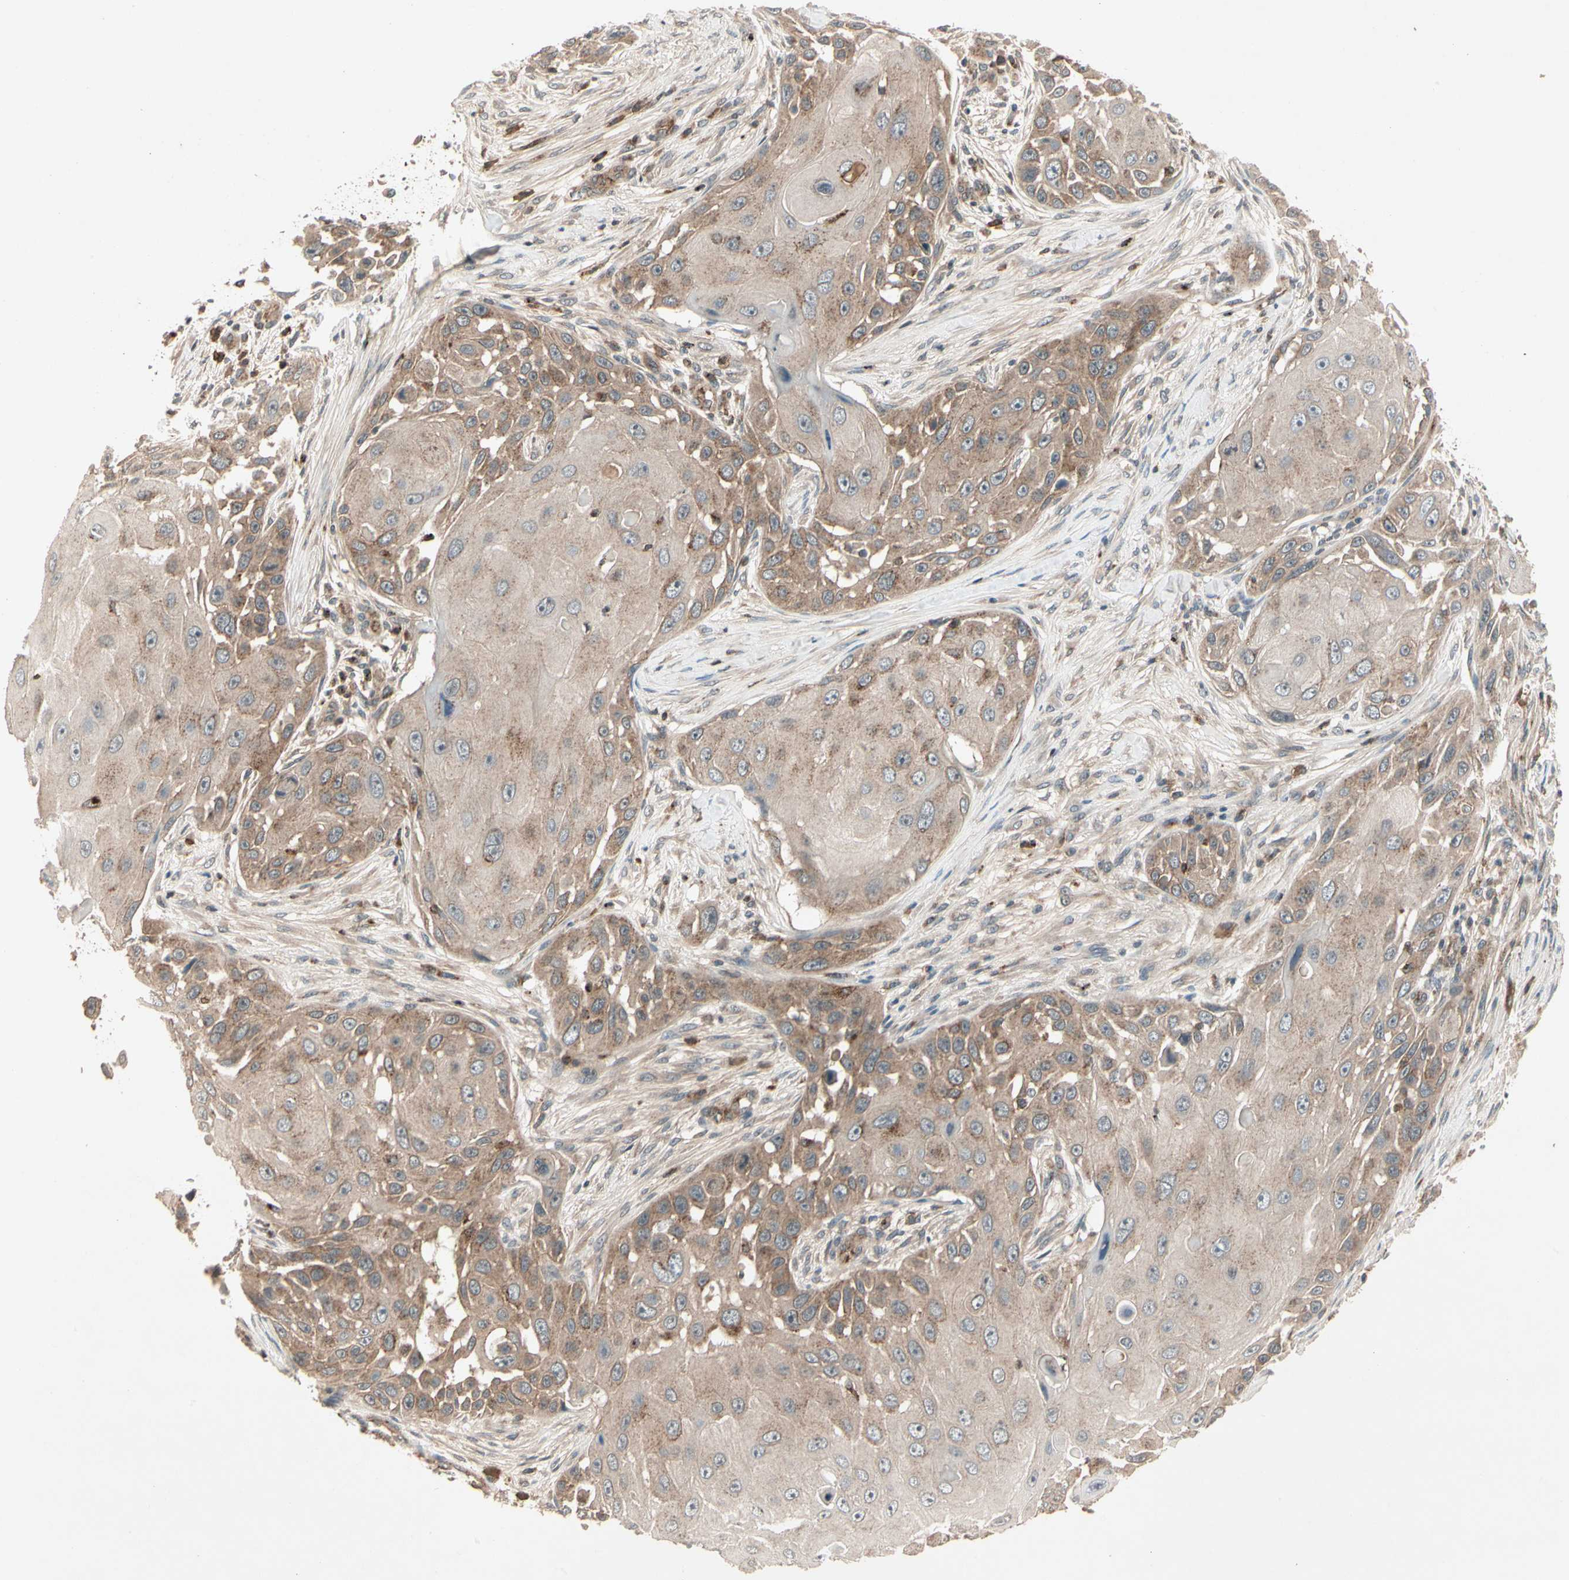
{"staining": {"intensity": "moderate", "quantity": "25%-75%", "location": "cytoplasmic/membranous"}, "tissue": "skin cancer", "cell_type": "Tumor cells", "image_type": "cancer", "snomed": [{"axis": "morphology", "description": "Squamous cell carcinoma, NOS"}, {"axis": "topography", "description": "Skin"}], "caption": "This is an image of IHC staining of skin squamous cell carcinoma, which shows moderate positivity in the cytoplasmic/membranous of tumor cells.", "gene": "FLOT1", "patient": {"sex": "female", "age": 44}}